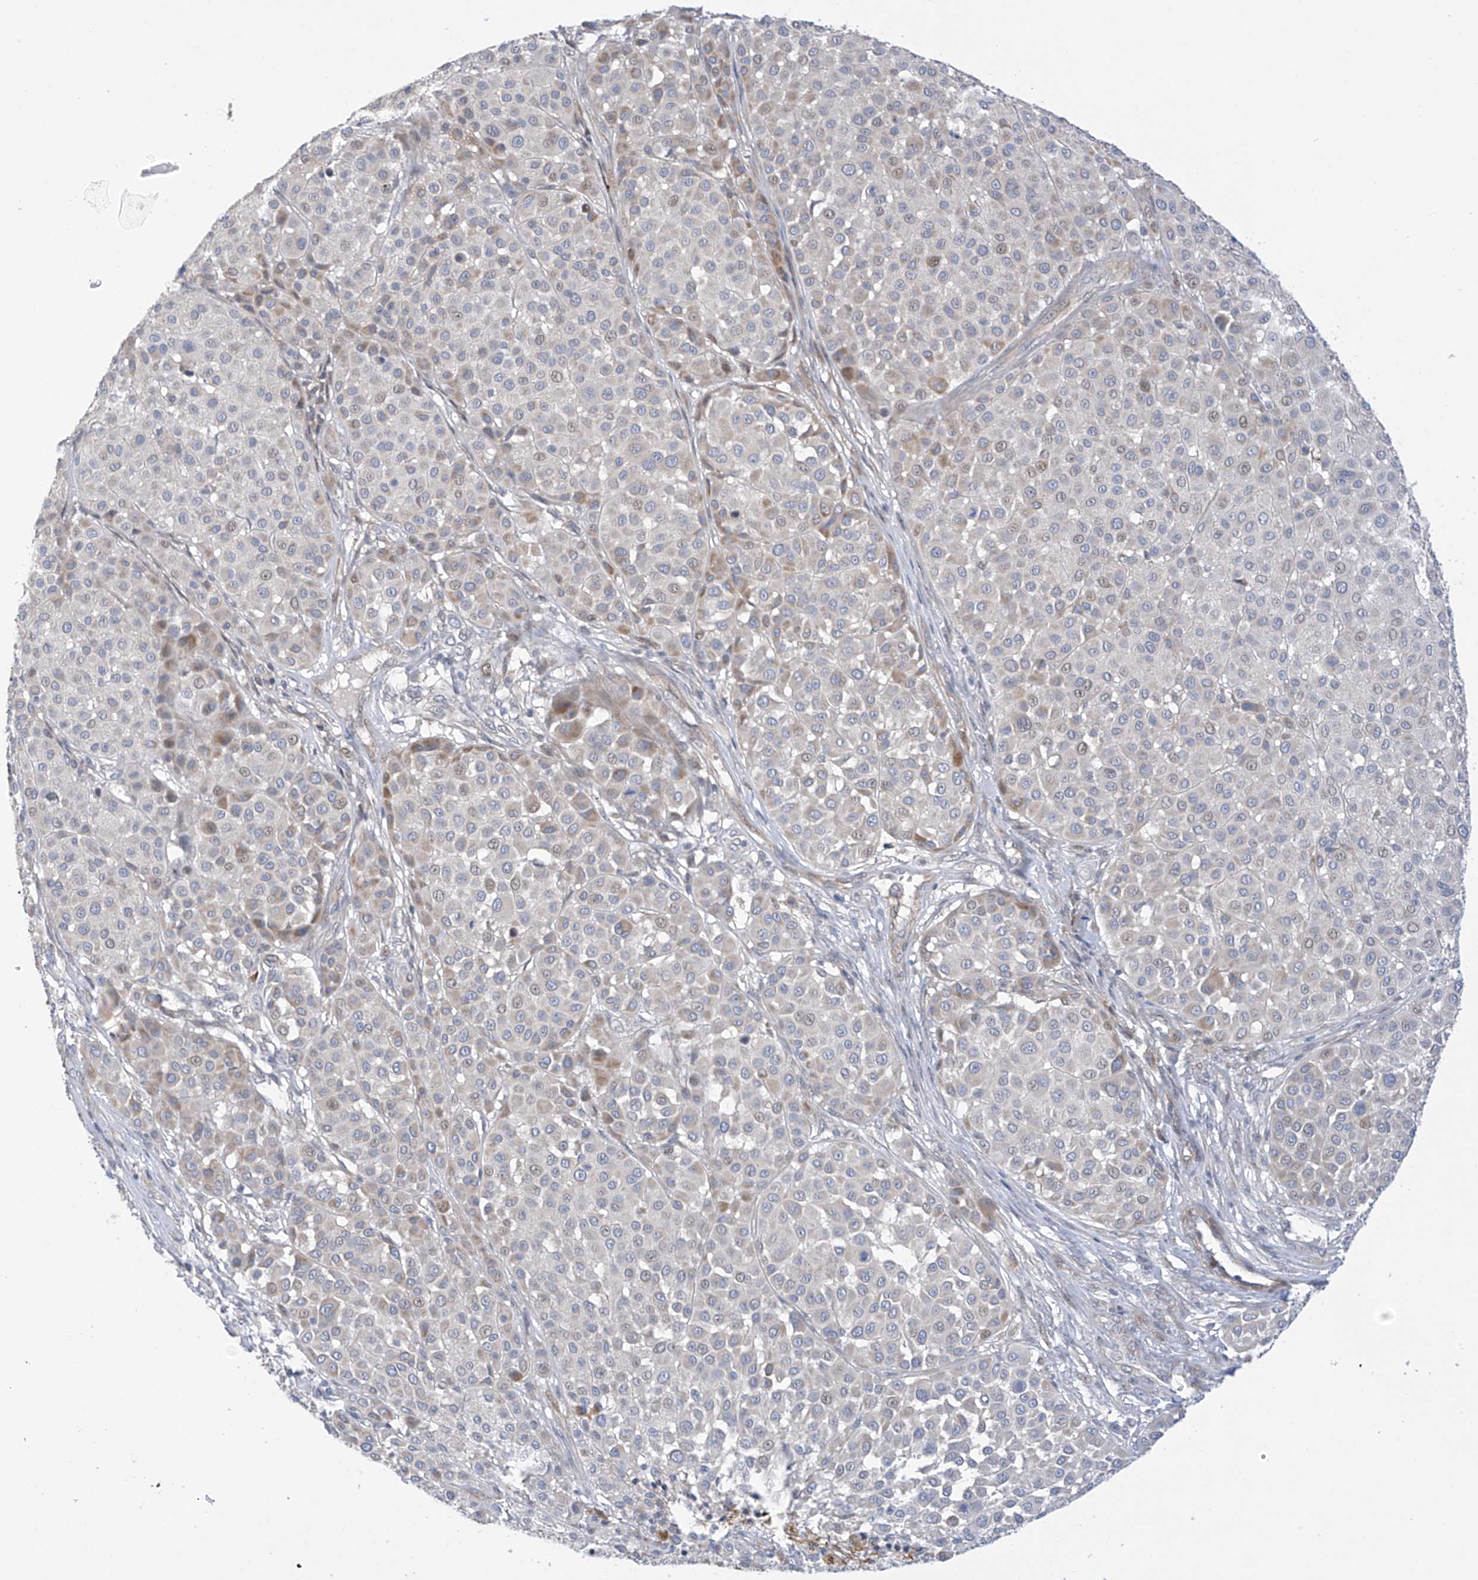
{"staining": {"intensity": "negative", "quantity": "none", "location": "none"}, "tissue": "melanoma", "cell_type": "Tumor cells", "image_type": "cancer", "snomed": [{"axis": "morphology", "description": "Malignant melanoma, Metastatic site"}, {"axis": "topography", "description": "Soft tissue"}], "caption": "Melanoma stained for a protein using immunohistochemistry (IHC) demonstrates no expression tumor cells.", "gene": "ZNF641", "patient": {"sex": "male", "age": 41}}